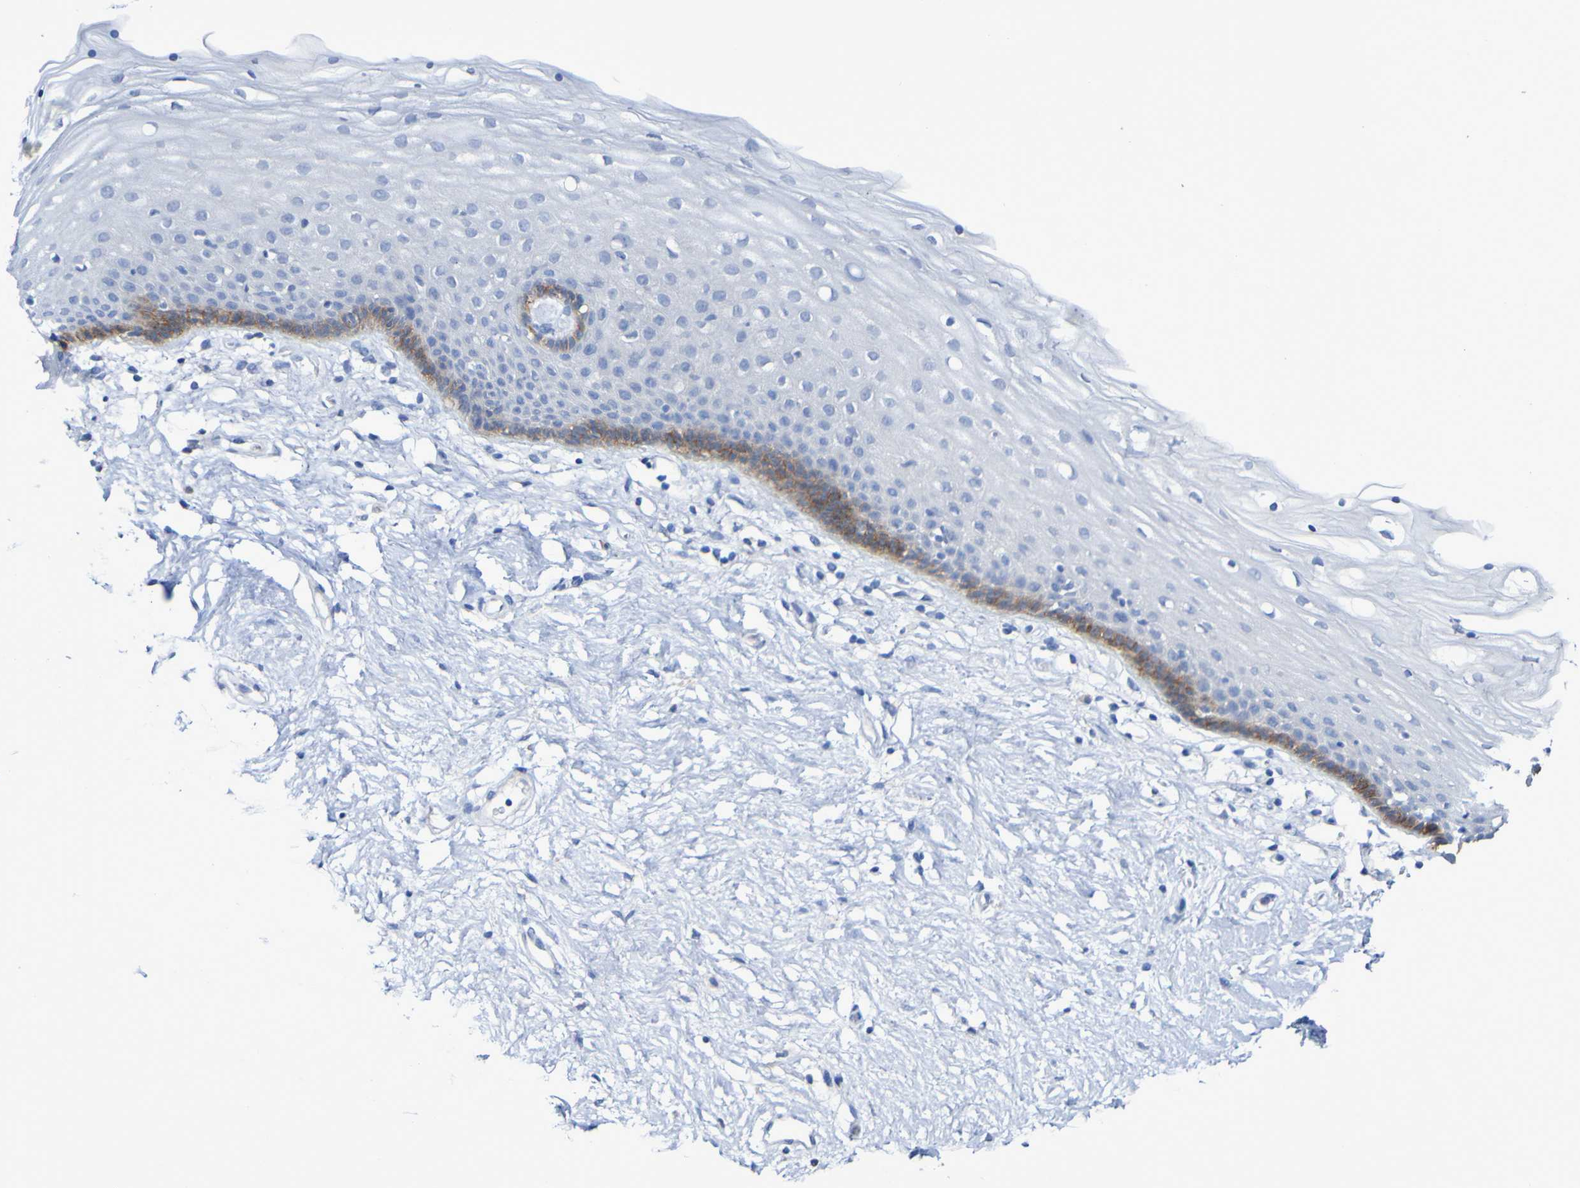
{"staining": {"intensity": "moderate", "quantity": "<25%", "location": "cytoplasmic/membranous"}, "tissue": "vagina", "cell_type": "Squamous epithelial cells", "image_type": "normal", "snomed": [{"axis": "morphology", "description": "Normal tissue, NOS"}, {"axis": "topography", "description": "Vagina"}], "caption": "Vagina stained with DAB immunohistochemistry shows low levels of moderate cytoplasmic/membranous expression in about <25% of squamous epithelial cells. (Brightfield microscopy of DAB IHC at high magnification).", "gene": "SLC3A2", "patient": {"sex": "female", "age": 44}}